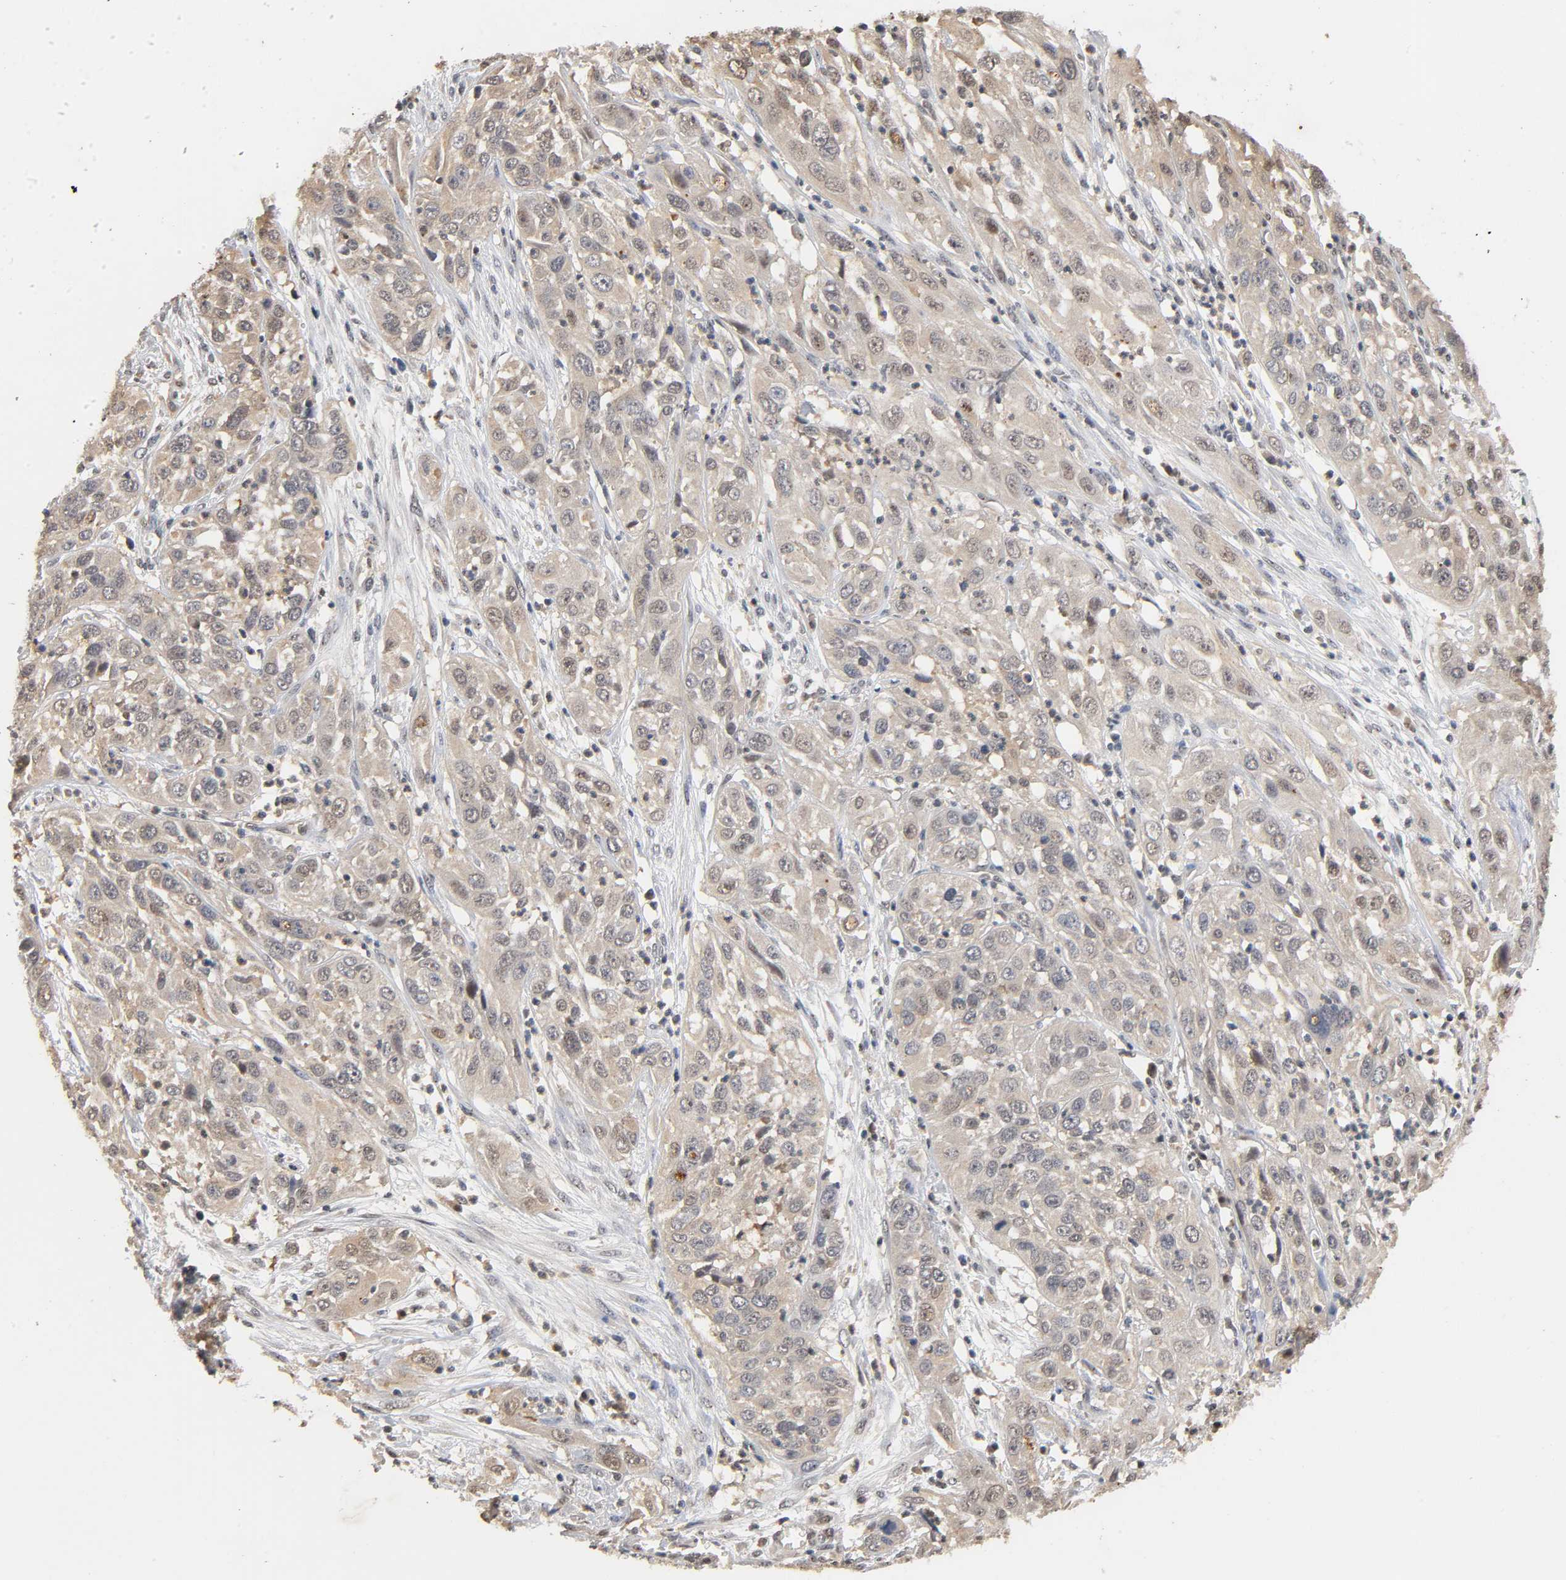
{"staining": {"intensity": "weak", "quantity": "<25%", "location": "cytoplasmic/membranous,nuclear"}, "tissue": "cervical cancer", "cell_type": "Tumor cells", "image_type": "cancer", "snomed": [{"axis": "morphology", "description": "Squamous cell carcinoma, NOS"}, {"axis": "topography", "description": "Cervix"}], "caption": "Tumor cells show no significant protein staining in cervical cancer.", "gene": "UBC", "patient": {"sex": "female", "age": 32}}